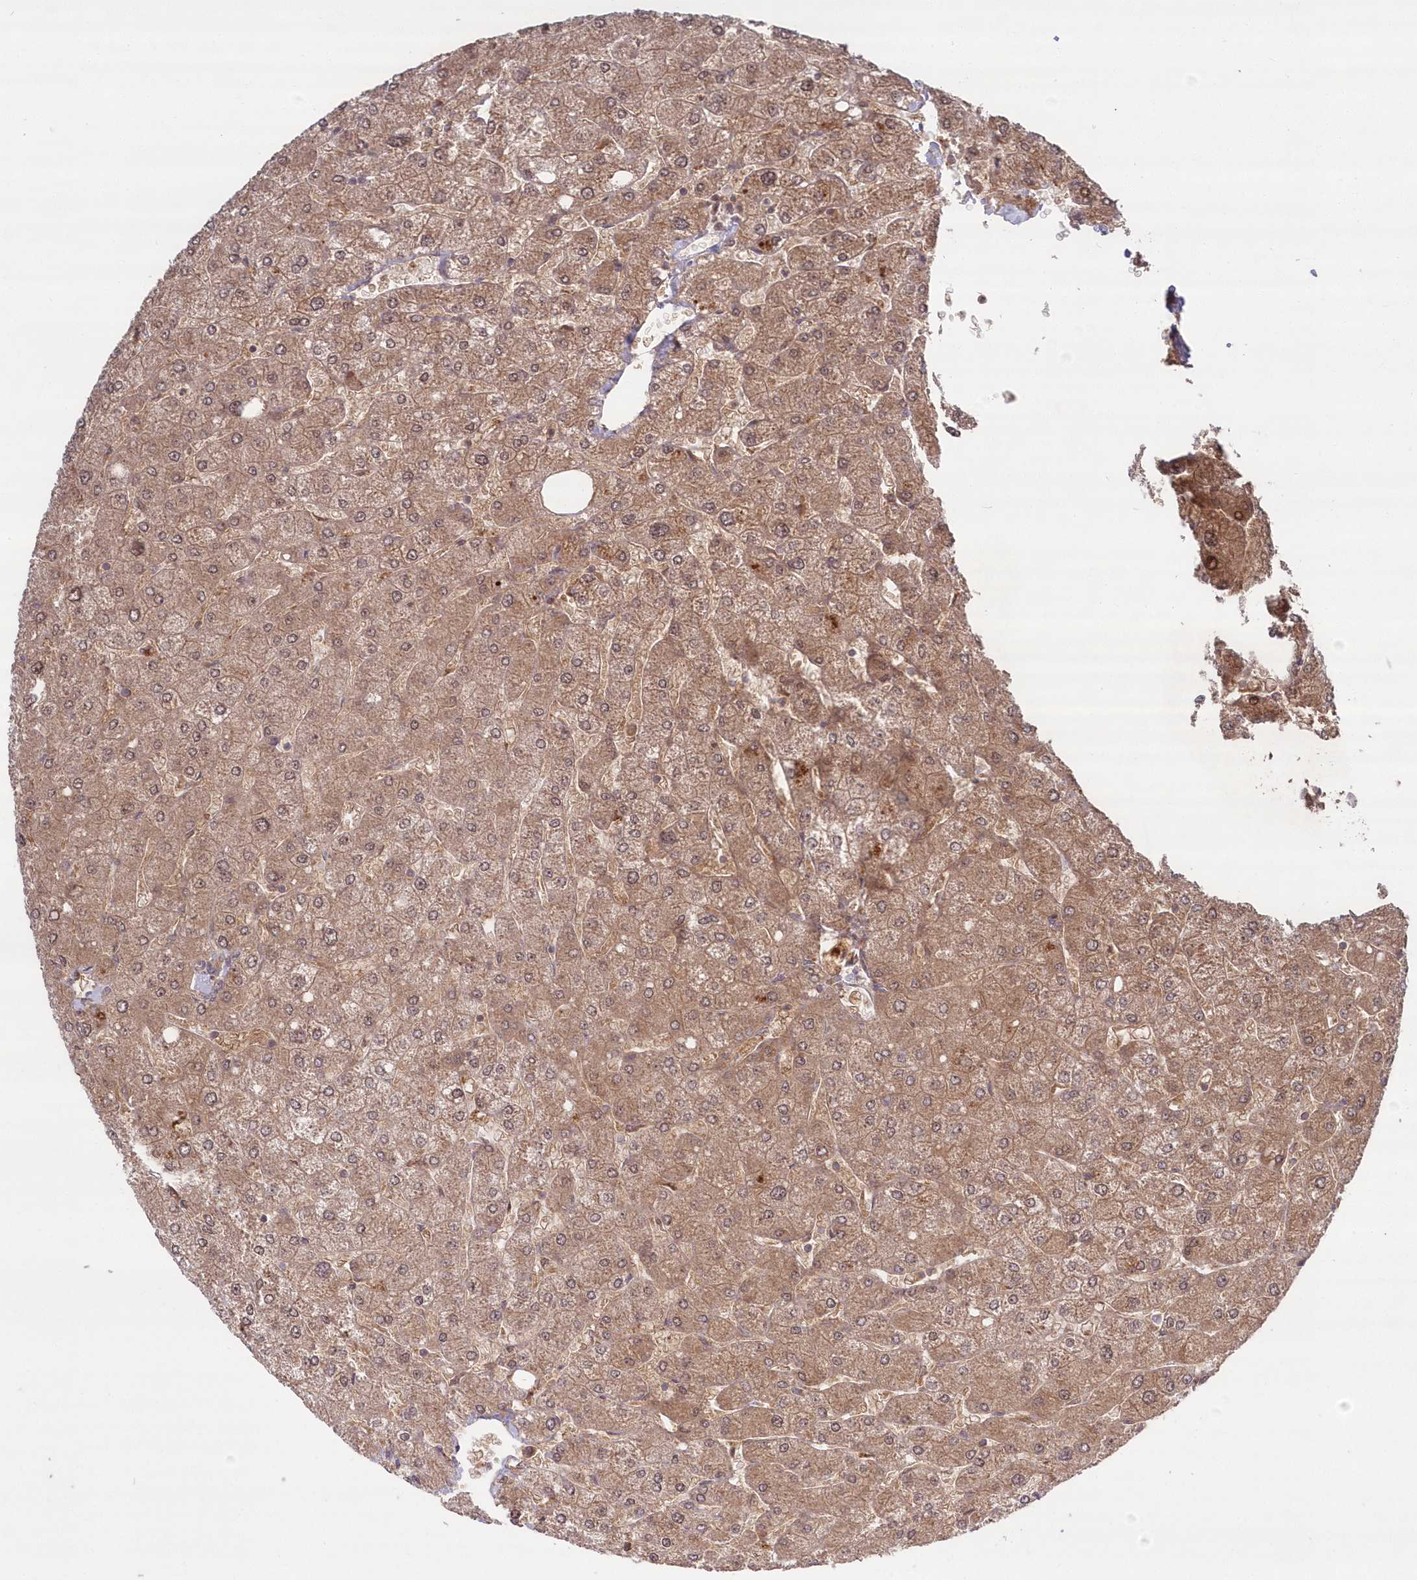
{"staining": {"intensity": "moderate", "quantity": ">75%", "location": "cytoplasmic/membranous"}, "tissue": "liver", "cell_type": "Cholangiocytes", "image_type": "normal", "snomed": [{"axis": "morphology", "description": "Normal tissue, NOS"}, {"axis": "topography", "description": "Liver"}], "caption": "Cholangiocytes reveal medium levels of moderate cytoplasmic/membranous expression in about >75% of cells in unremarkable human liver.", "gene": "TBCA", "patient": {"sex": "male", "age": 55}}